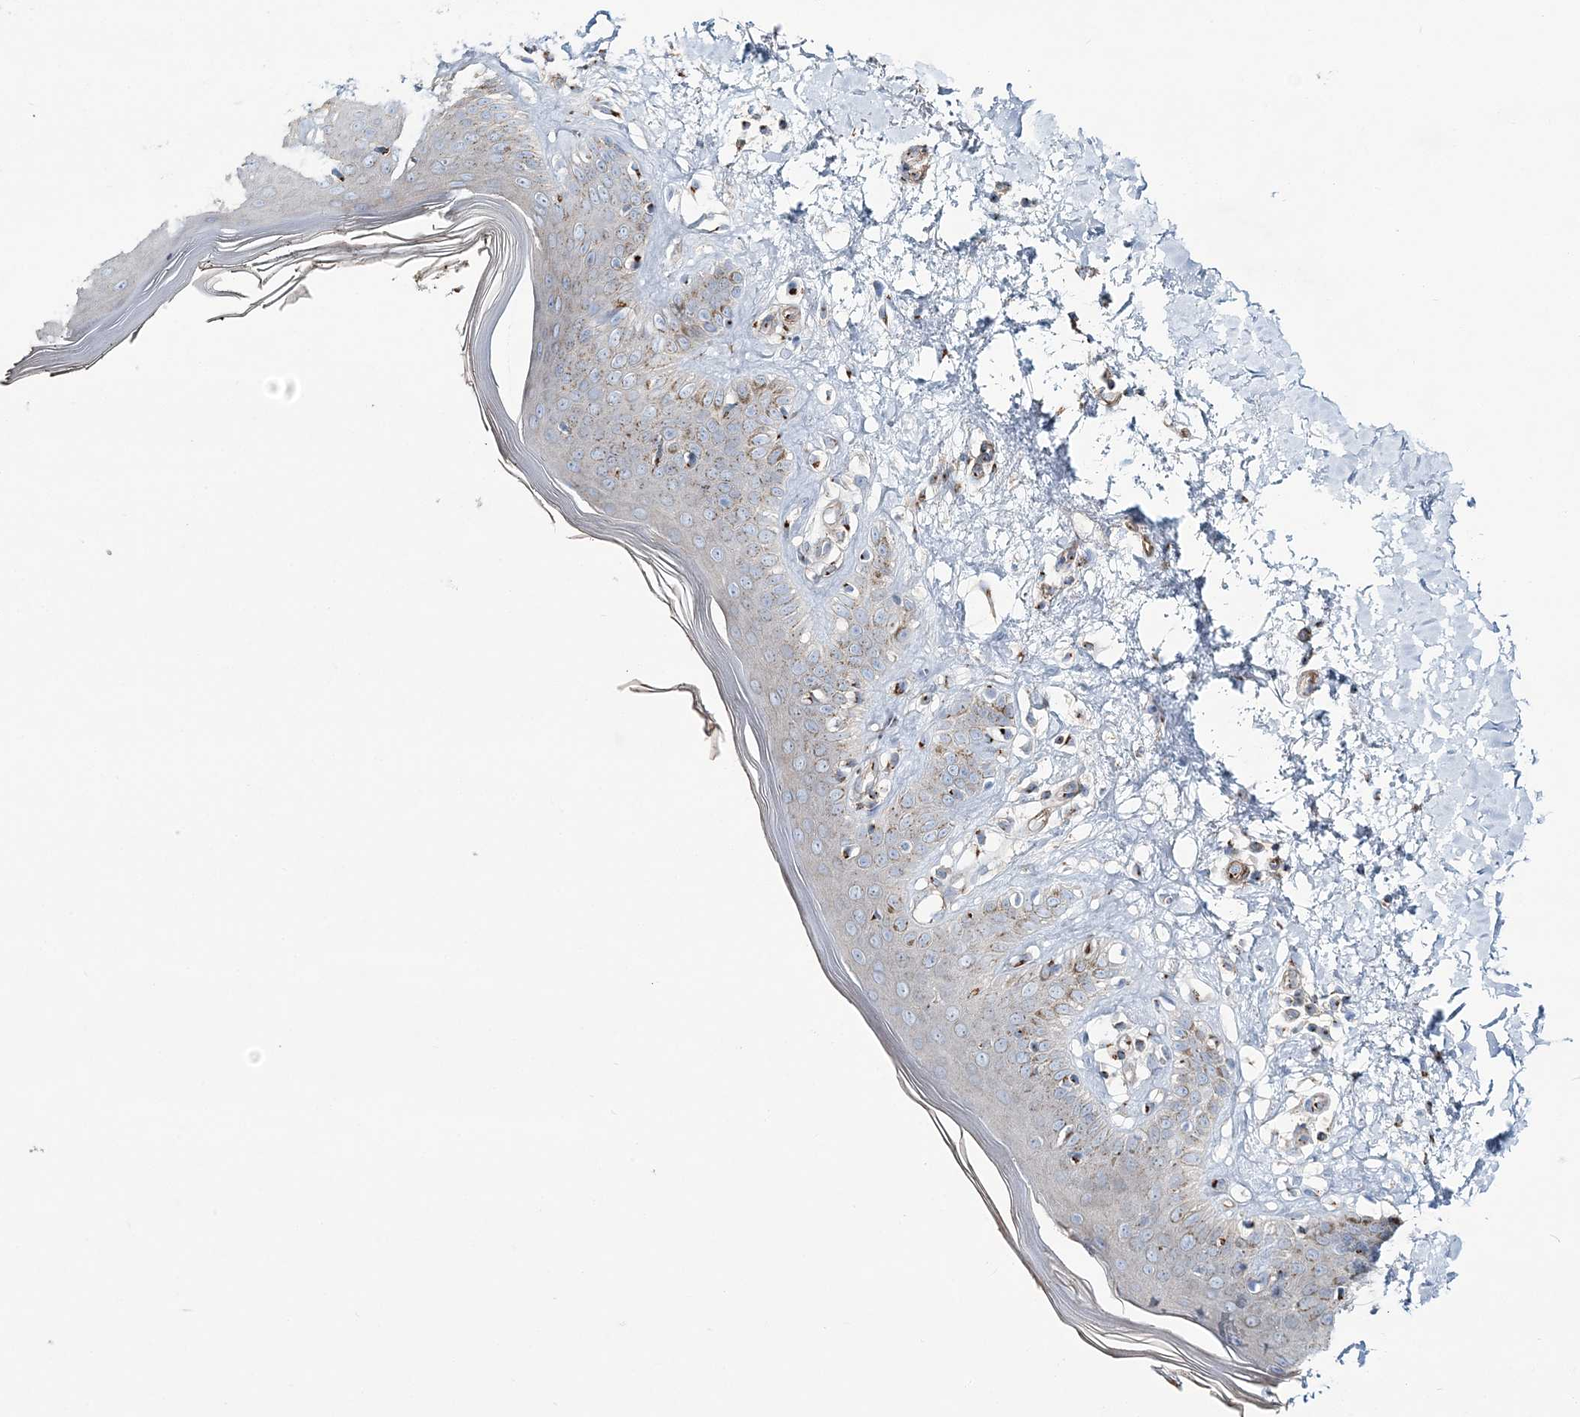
{"staining": {"intensity": "negative", "quantity": "none", "location": "none"}, "tissue": "skin", "cell_type": "Fibroblasts", "image_type": "normal", "snomed": [{"axis": "morphology", "description": "Normal tissue, NOS"}, {"axis": "topography", "description": "Skin"}], "caption": "High magnification brightfield microscopy of unremarkable skin stained with DAB (3,3'-diaminobenzidine) (brown) and counterstained with hematoxylin (blue): fibroblasts show no significant expression. (Stains: DAB (3,3'-diaminobenzidine) IHC with hematoxylin counter stain, Microscopy: brightfield microscopy at high magnification).", "gene": "MAN1A2", "patient": {"sex": "female", "age": 64}}